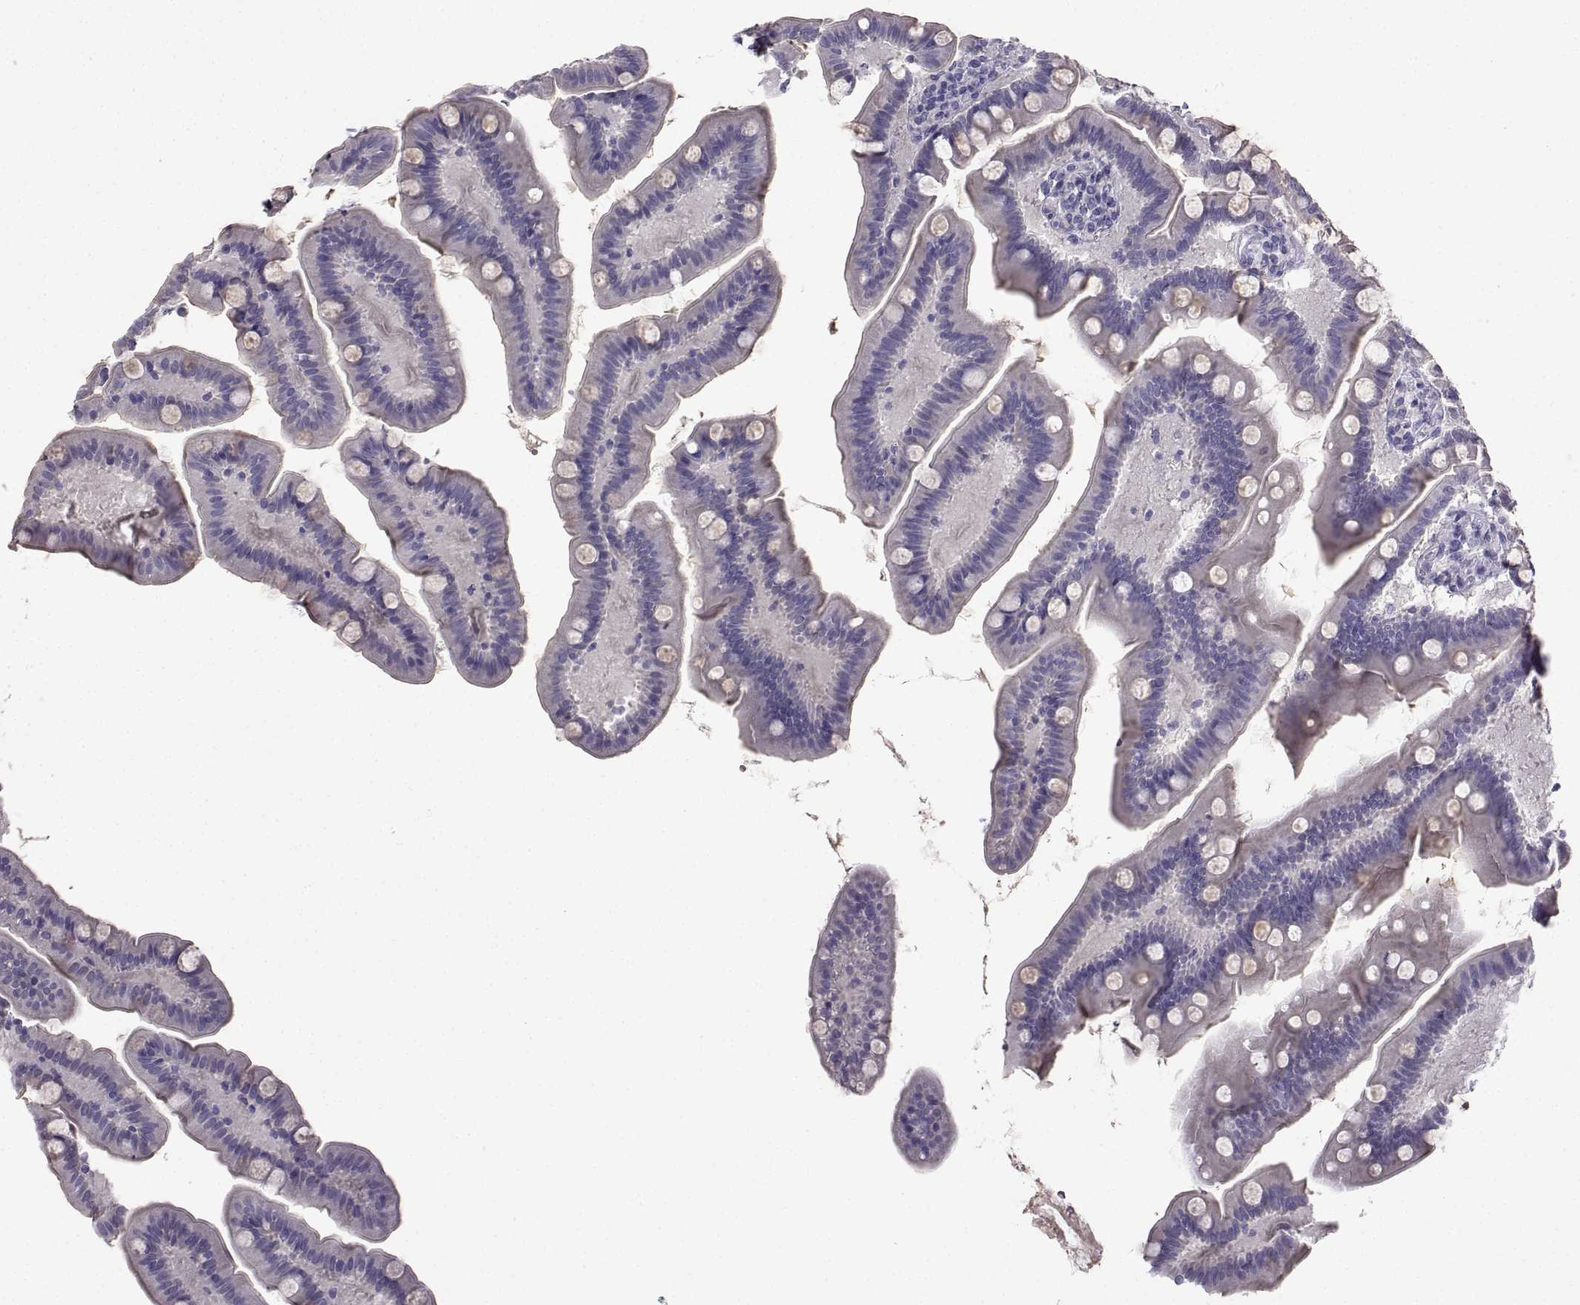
{"staining": {"intensity": "negative", "quantity": "none", "location": "none"}, "tissue": "small intestine", "cell_type": "Glandular cells", "image_type": "normal", "snomed": [{"axis": "morphology", "description": "Normal tissue, NOS"}, {"axis": "topography", "description": "Small intestine"}], "caption": "DAB immunohistochemical staining of unremarkable small intestine displays no significant expression in glandular cells. (DAB (3,3'-diaminobenzidine) immunohistochemistry (IHC) with hematoxylin counter stain).", "gene": "CRYBB1", "patient": {"sex": "male", "age": 66}}